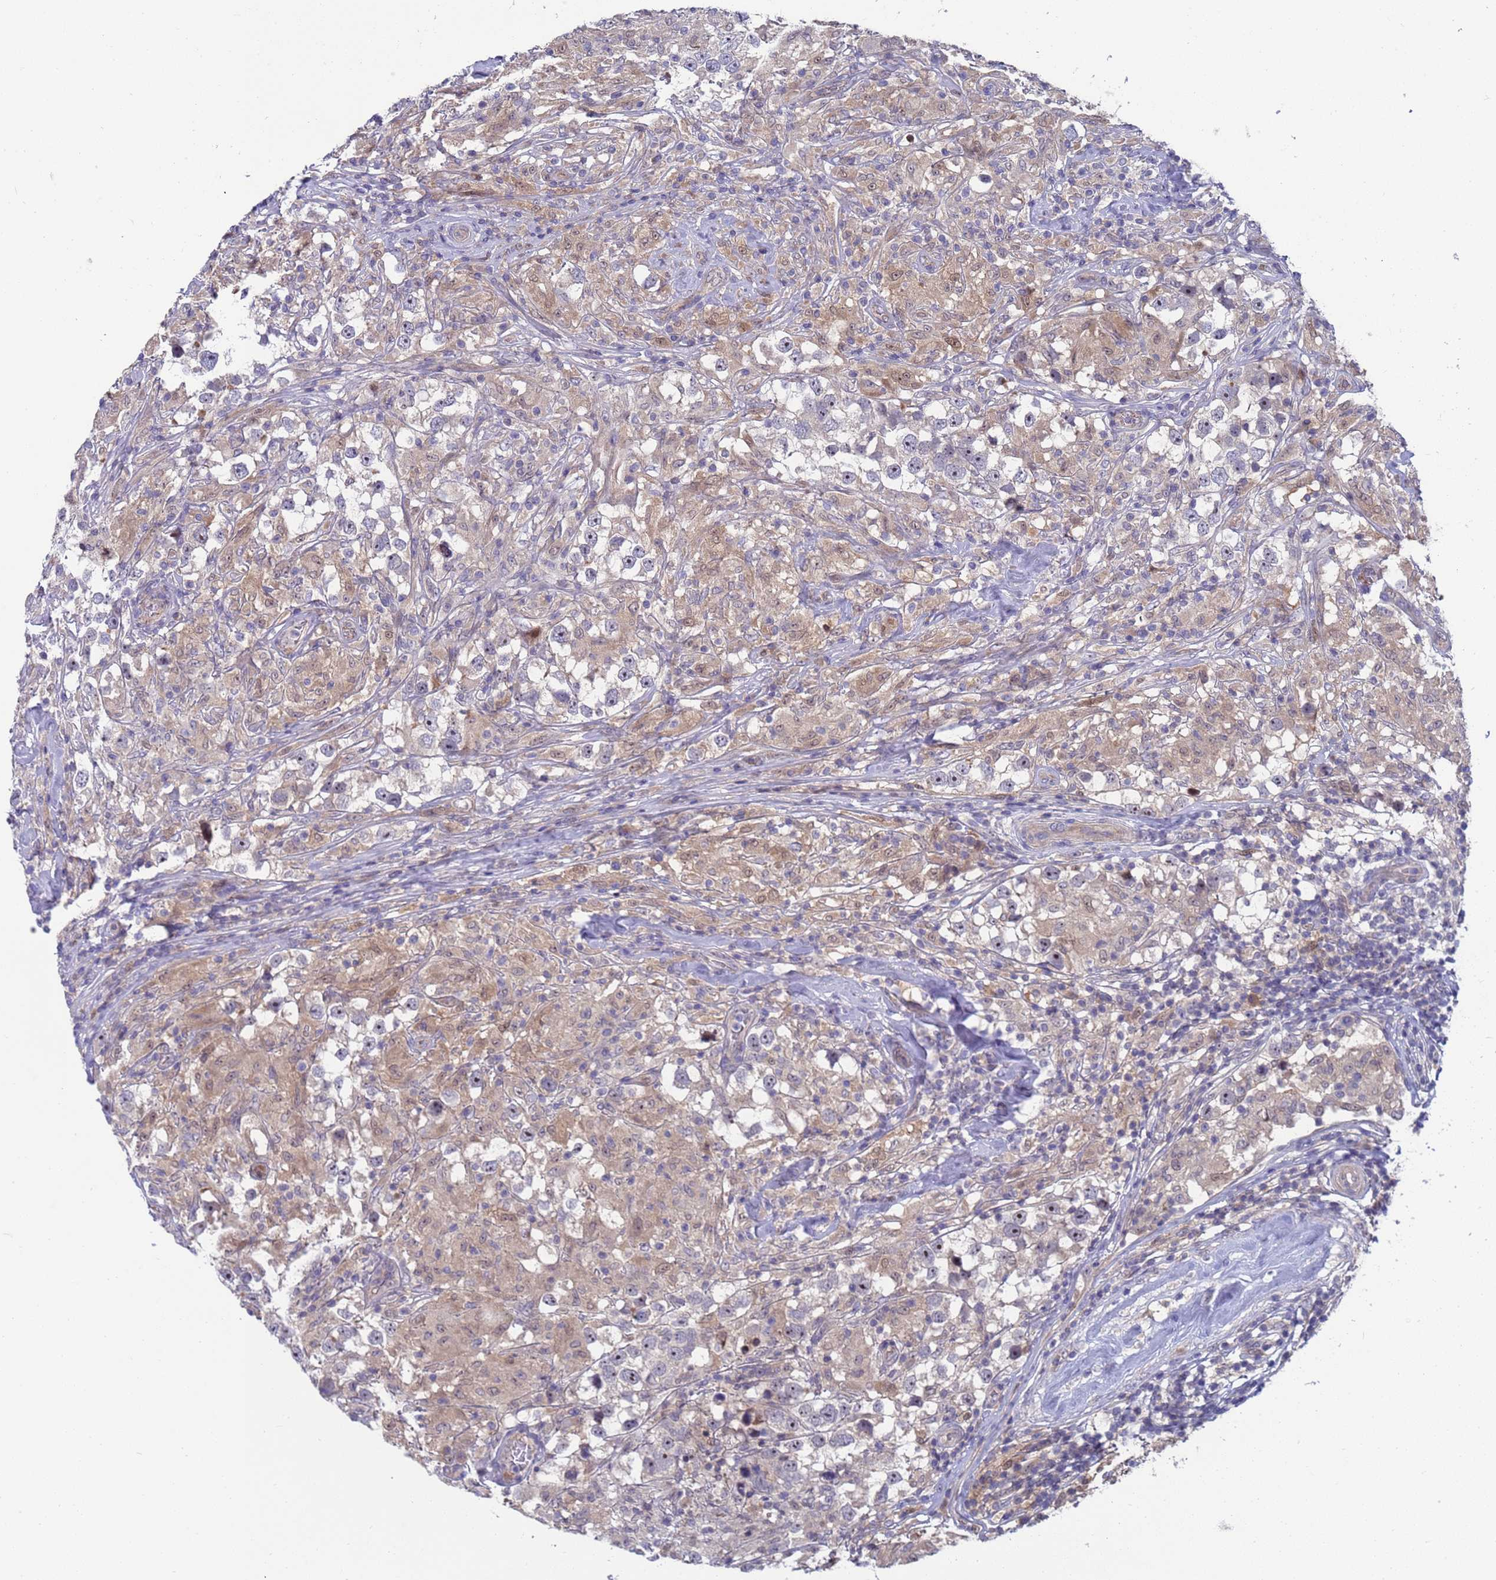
{"staining": {"intensity": "negative", "quantity": "none", "location": "none"}, "tissue": "testis cancer", "cell_type": "Tumor cells", "image_type": "cancer", "snomed": [{"axis": "morphology", "description": "Seminoma, NOS"}, {"axis": "topography", "description": "Testis"}], "caption": "This micrograph is of seminoma (testis) stained with immunohistochemistry to label a protein in brown with the nuclei are counter-stained blue. There is no expression in tumor cells. (Immunohistochemistry, brightfield microscopy, high magnification).", "gene": "ENOSF1", "patient": {"sex": "male", "age": 46}}